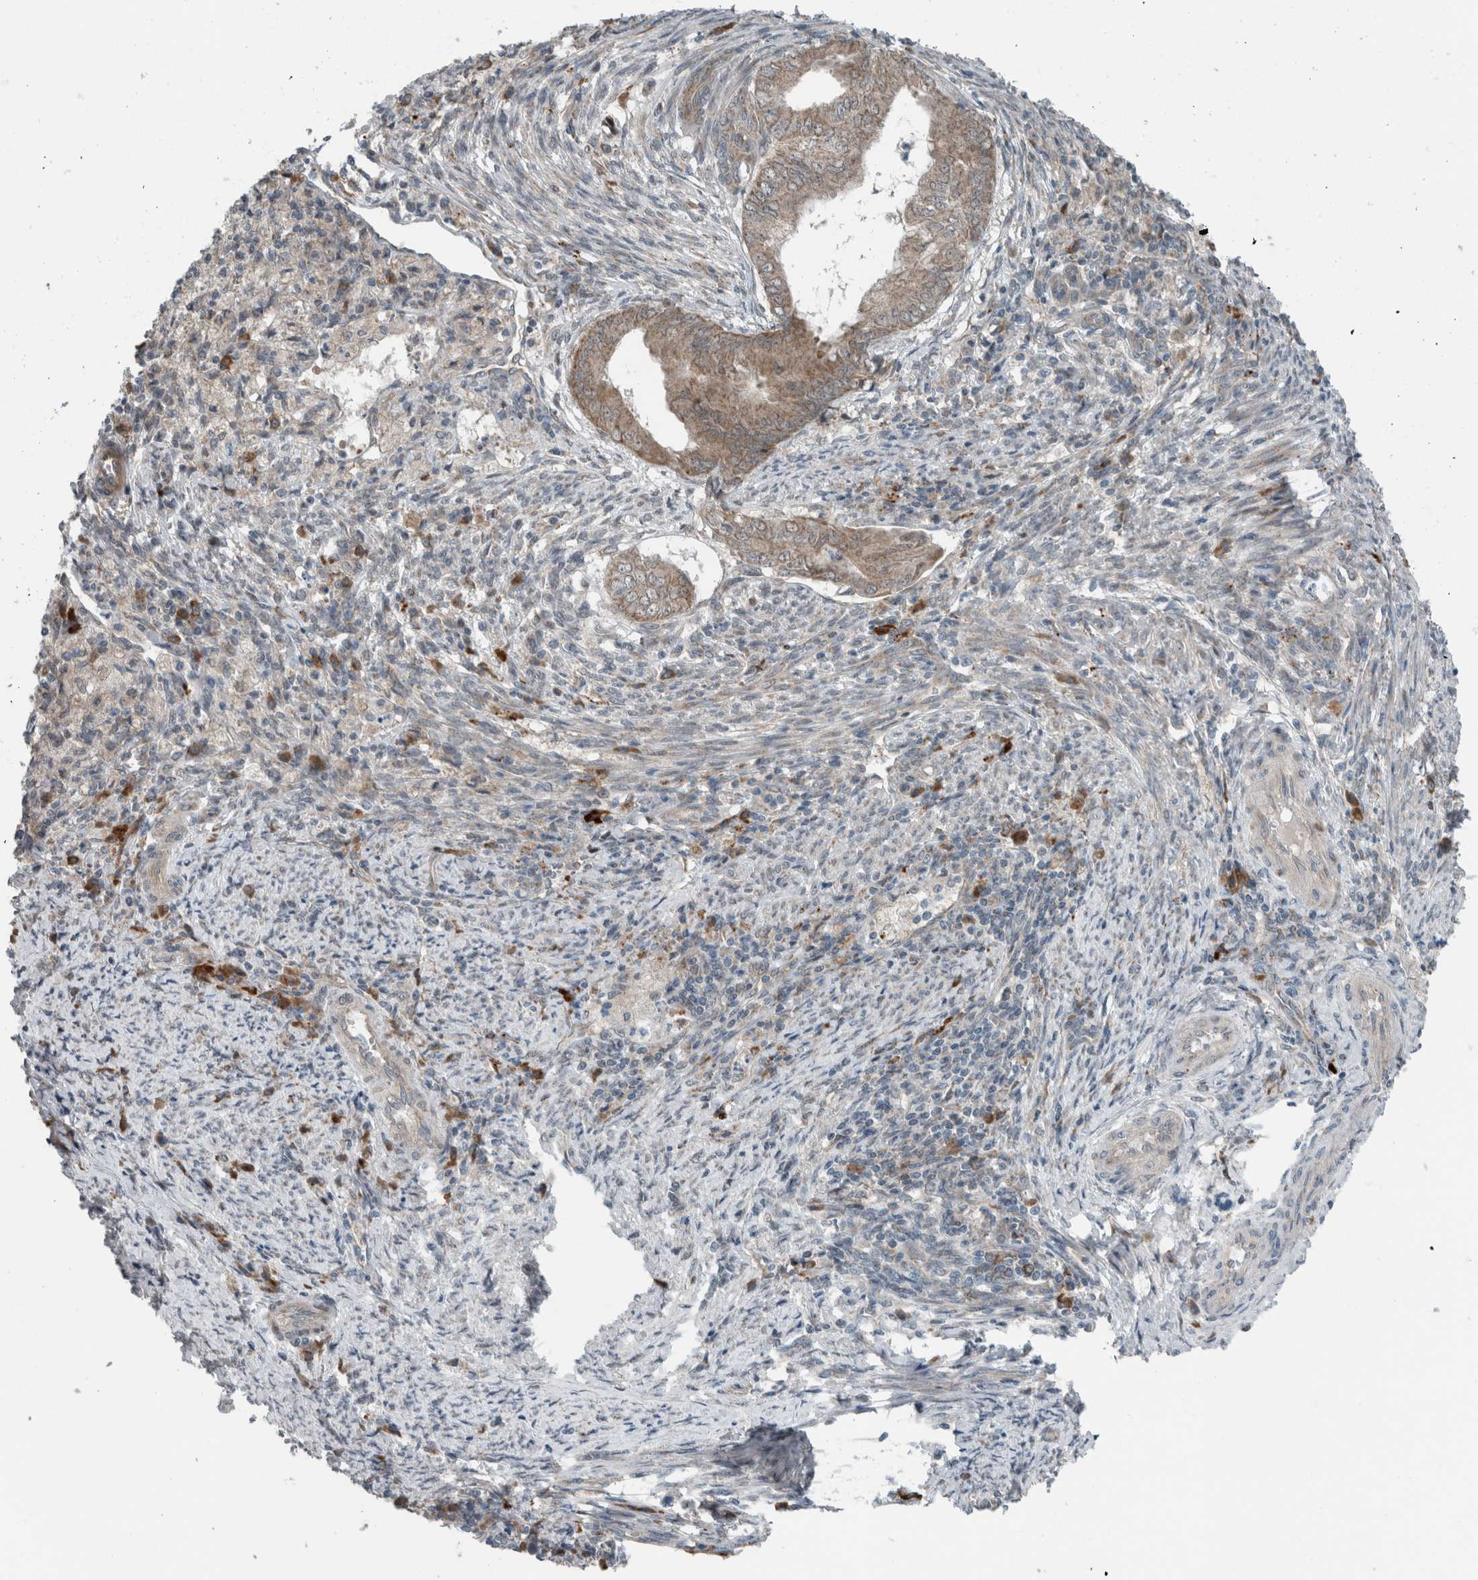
{"staining": {"intensity": "weak", "quantity": ">75%", "location": "cytoplasmic/membranous"}, "tissue": "endometrial cancer", "cell_type": "Tumor cells", "image_type": "cancer", "snomed": [{"axis": "morphology", "description": "Polyp, NOS"}, {"axis": "morphology", "description": "Adenocarcinoma, NOS"}, {"axis": "morphology", "description": "Adenoma, NOS"}, {"axis": "topography", "description": "Endometrium"}], "caption": "A brown stain labels weak cytoplasmic/membranous positivity of a protein in endometrial adenoma tumor cells.", "gene": "GBA2", "patient": {"sex": "female", "age": 79}}